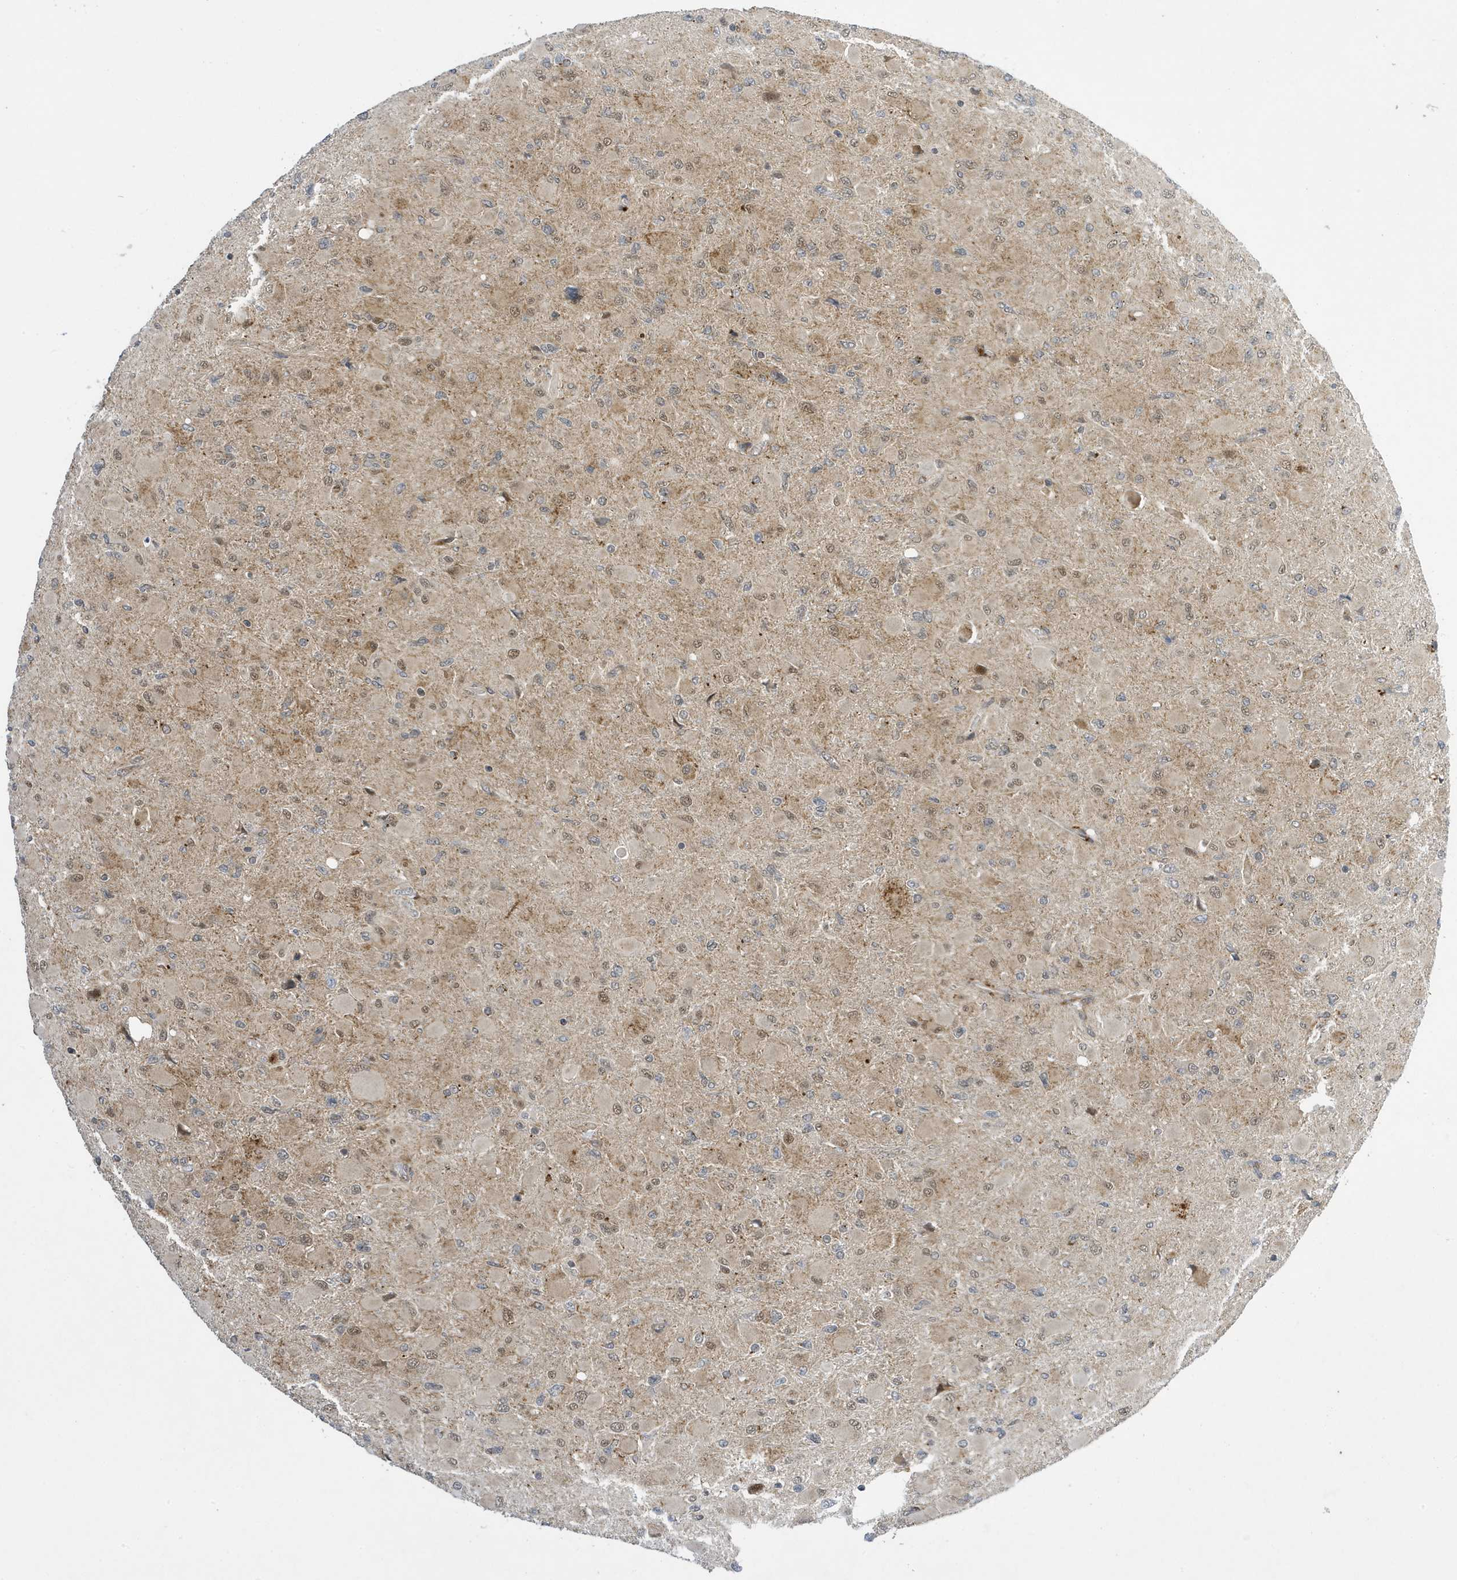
{"staining": {"intensity": "negative", "quantity": "none", "location": "none"}, "tissue": "glioma", "cell_type": "Tumor cells", "image_type": "cancer", "snomed": [{"axis": "morphology", "description": "Glioma, malignant, High grade"}, {"axis": "topography", "description": "Cerebral cortex"}], "caption": "A micrograph of human malignant glioma (high-grade) is negative for staining in tumor cells.", "gene": "NCOA7", "patient": {"sex": "female", "age": 36}}